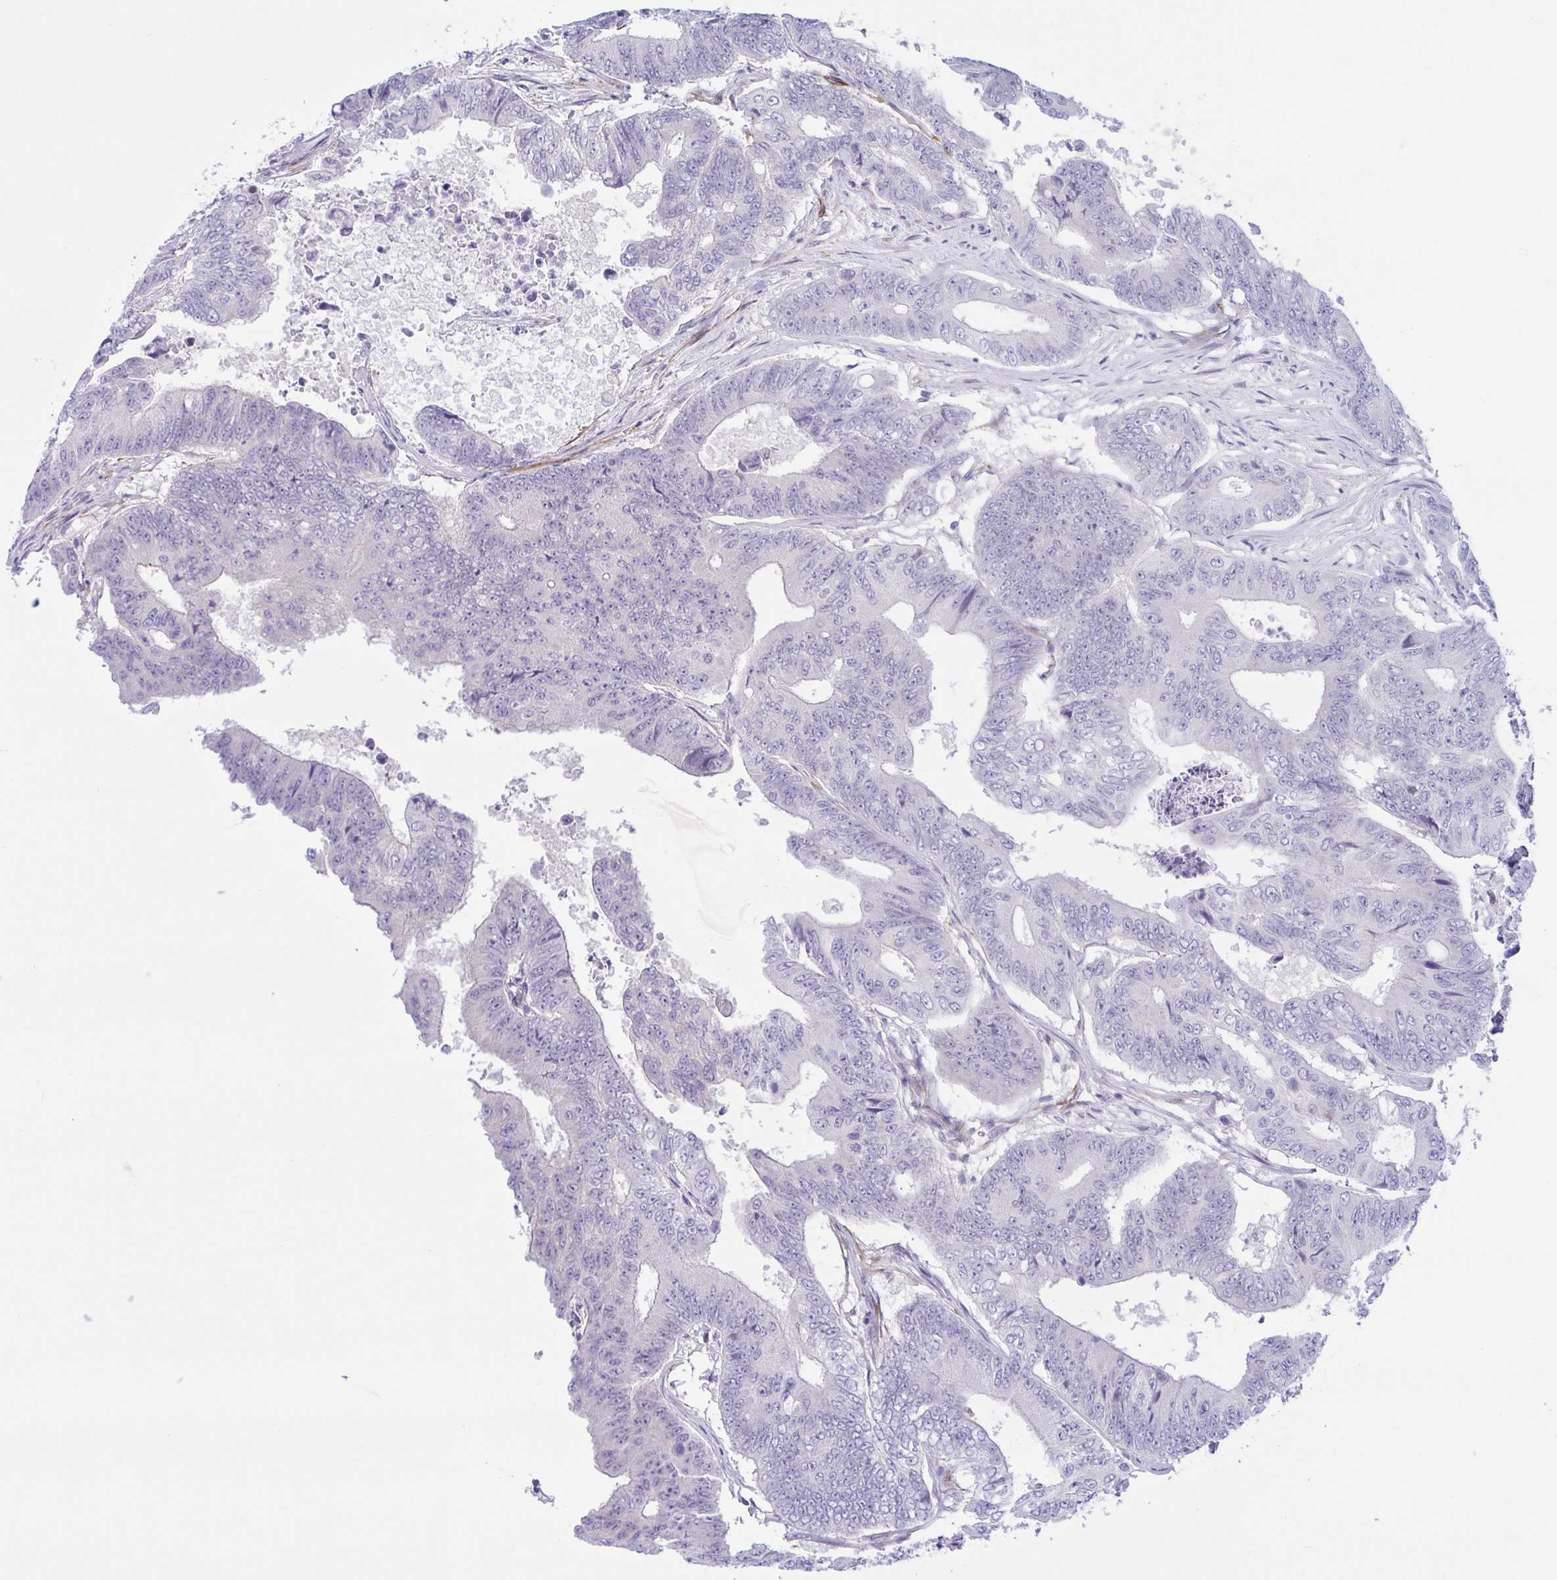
{"staining": {"intensity": "negative", "quantity": "none", "location": "none"}, "tissue": "colorectal cancer", "cell_type": "Tumor cells", "image_type": "cancer", "snomed": [{"axis": "morphology", "description": "Adenocarcinoma, NOS"}, {"axis": "topography", "description": "Colon"}], "caption": "Colorectal cancer stained for a protein using immunohistochemistry exhibits no expression tumor cells.", "gene": "AHCYL2", "patient": {"sex": "female", "age": 48}}